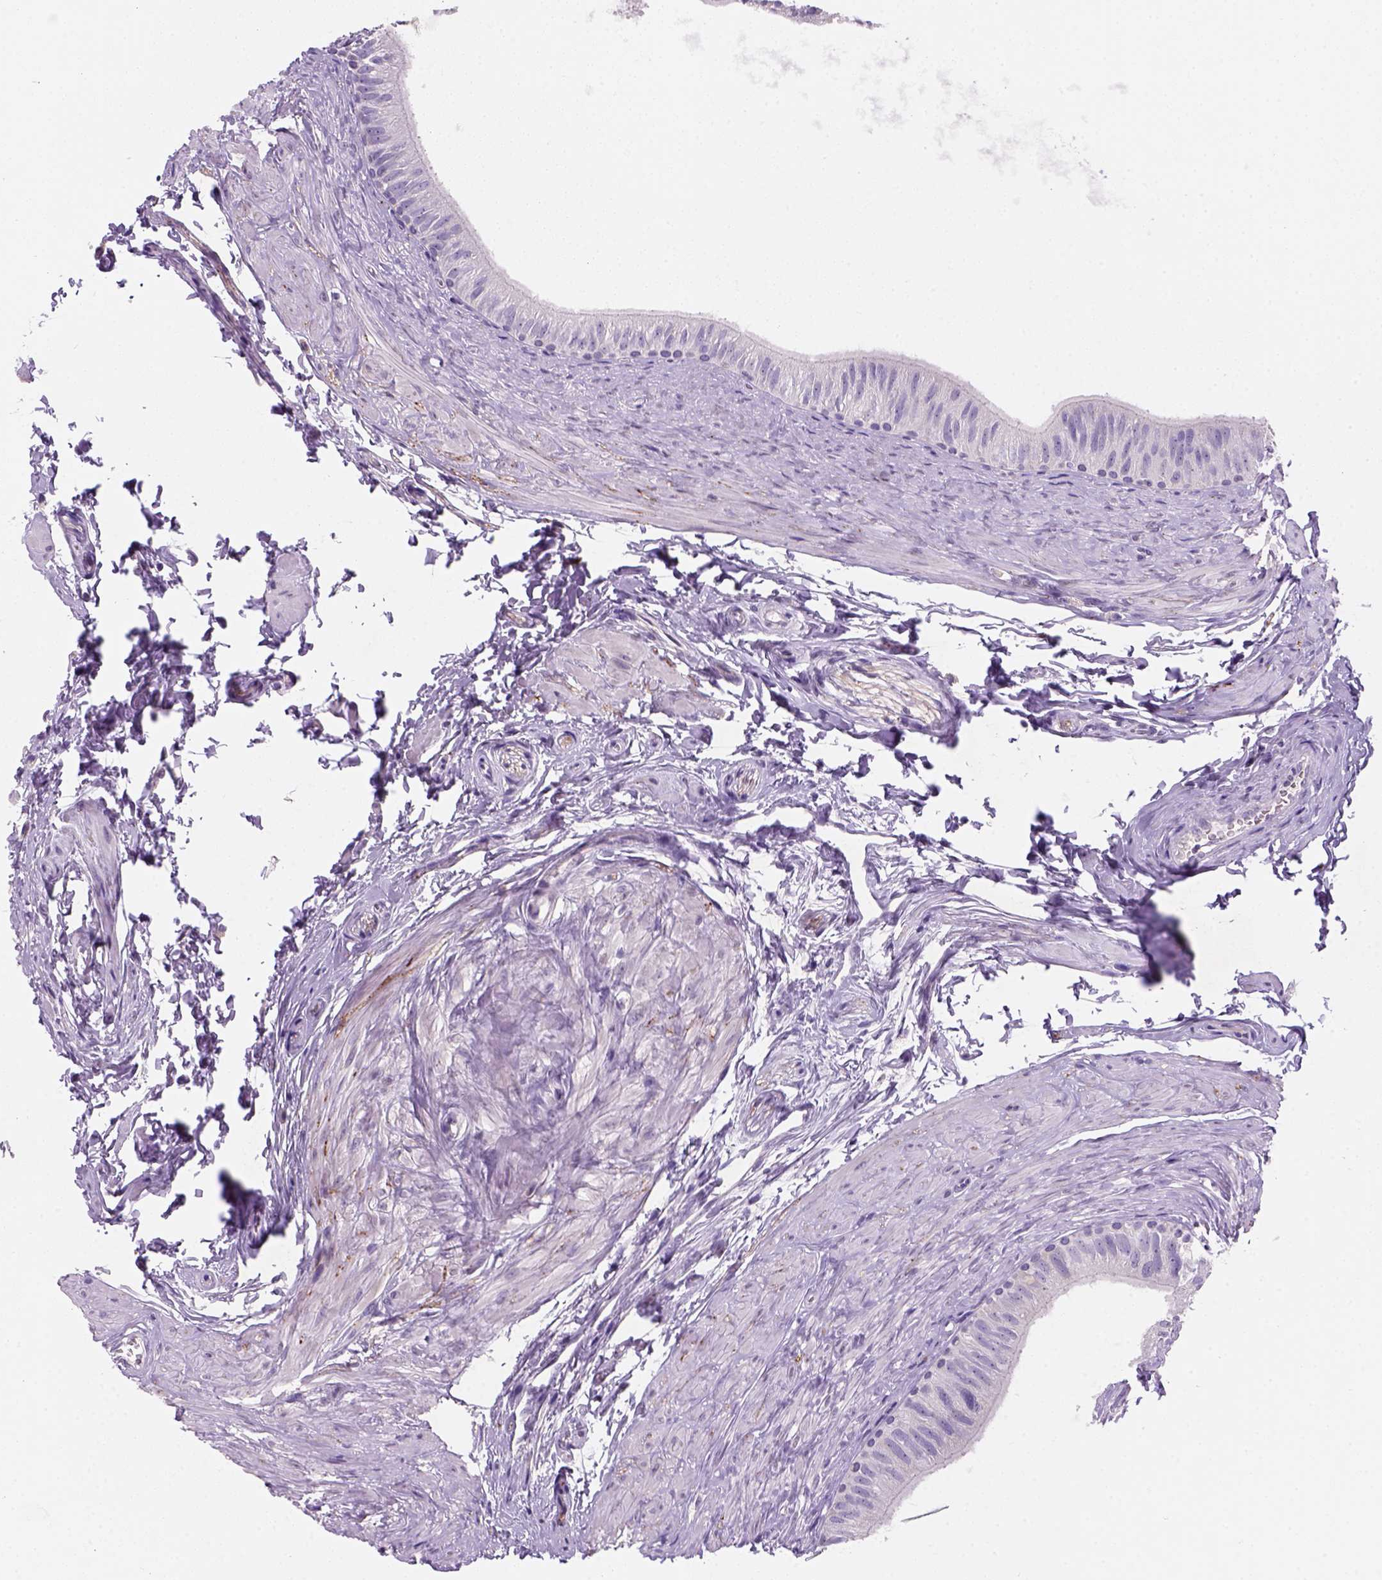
{"staining": {"intensity": "negative", "quantity": "none", "location": "none"}, "tissue": "epididymis", "cell_type": "Glandular cells", "image_type": "normal", "snomed": [{"axis": "morphology", "description": "Normal tissue, NOS"}, {"axis": "topography", "description": "Epididymis"}], "caption": "High power microscopy micrograph of an IHC photomicrograph of unremarkable epididymis, revealing no significant positivity in glandular cells.", "gene": "ZMAT4", "patient": {"sex": "male", "age": 36}}